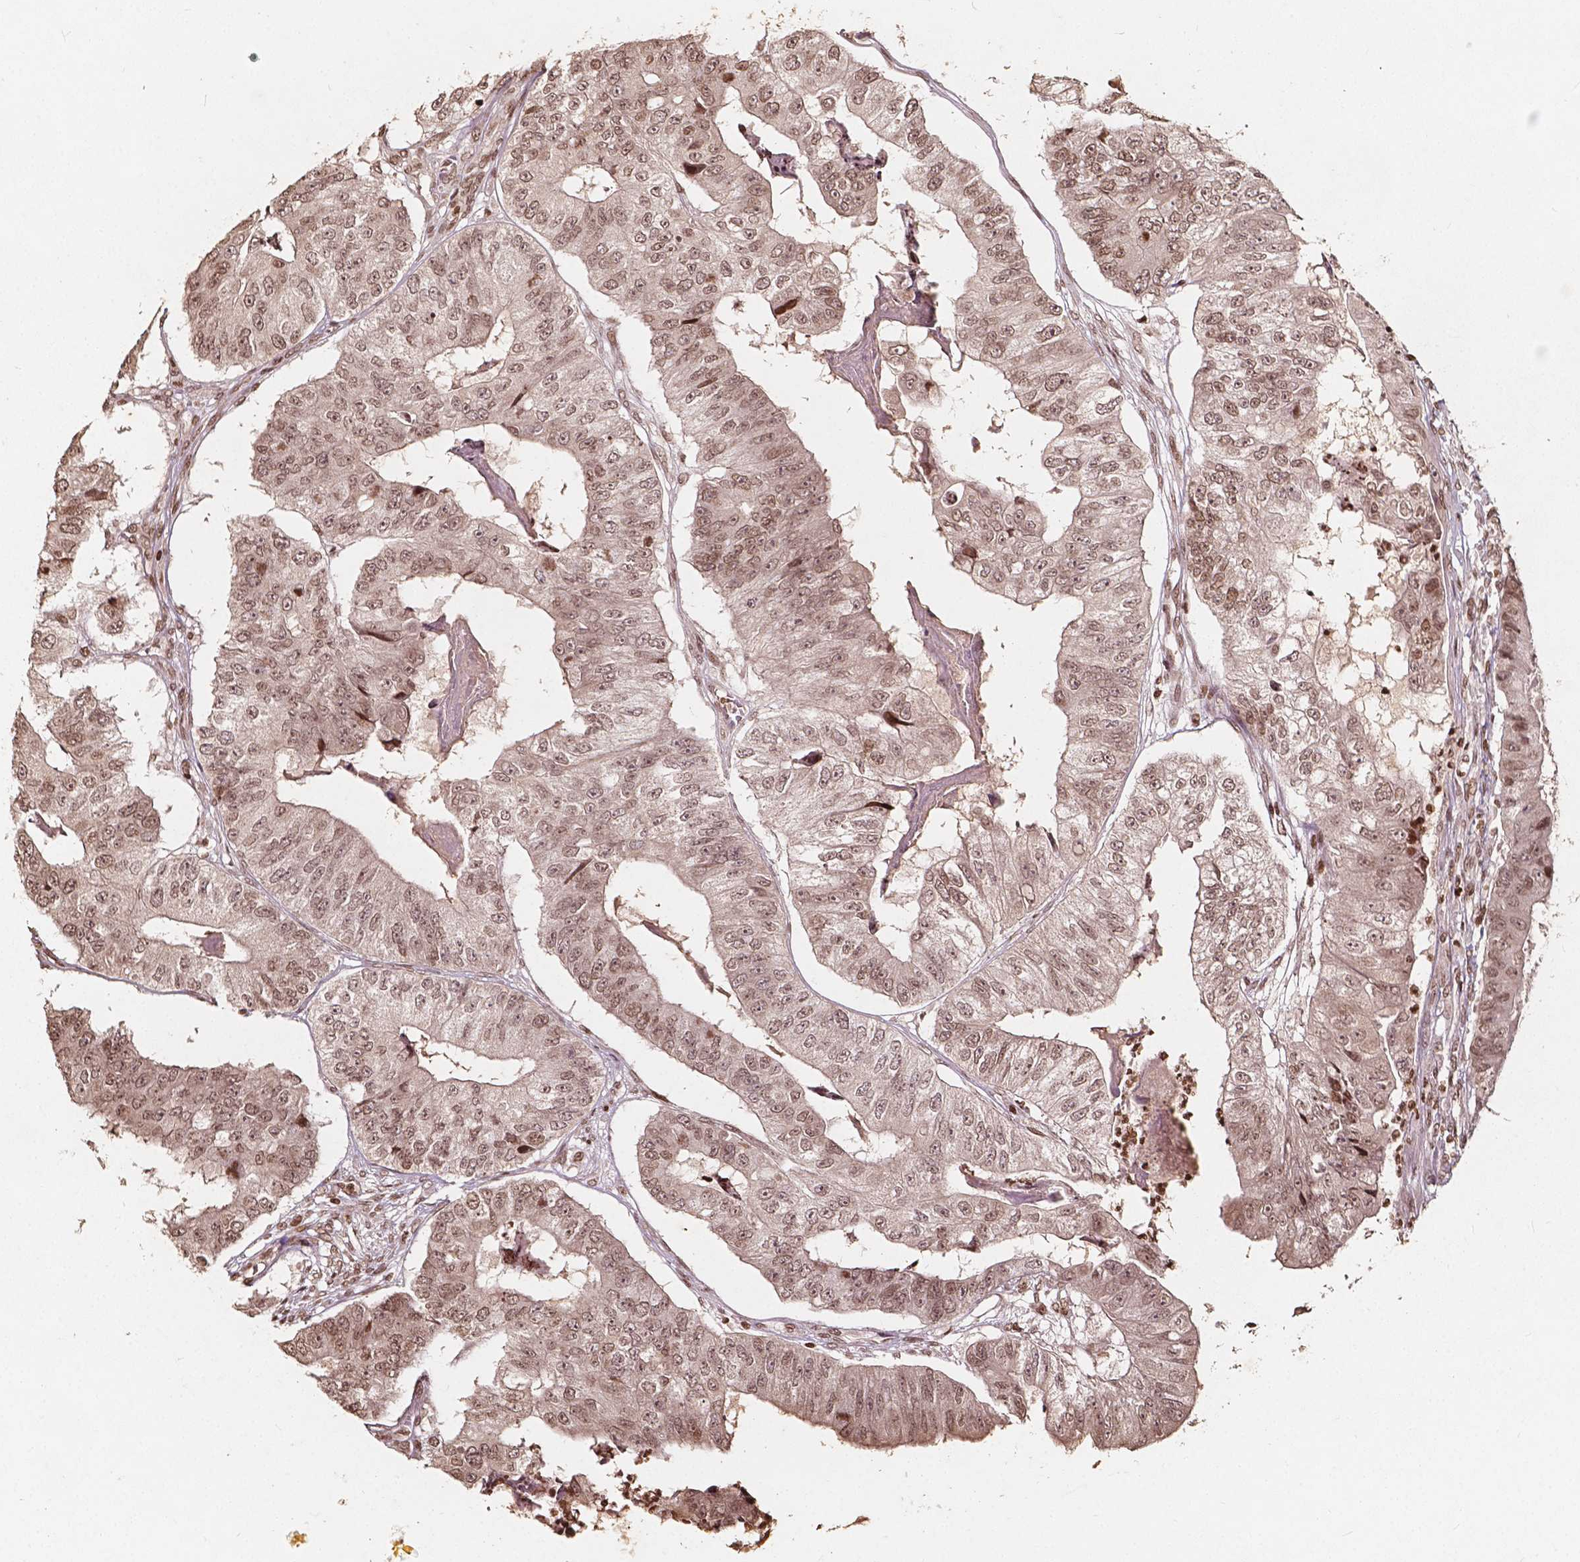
{"staining": {"intensity": "weak", "quantity": ">75%", "location": "nuclear"}, "tissue": "colorectal cancer", "cell_type": "Tumor cells", "image_type": "cancer", "snomed": [{"axis": "morphology", "description": "Adenocarcinoma, NOS"}, {"axis": "topography", "description": "Colon"}], "caption": "Tumor cells display low levels of weak nuclear expression in about >75% of cells in colorectal cancer.", "gene": "H3C14", "patient": {"sex": "female", "age": 67}}